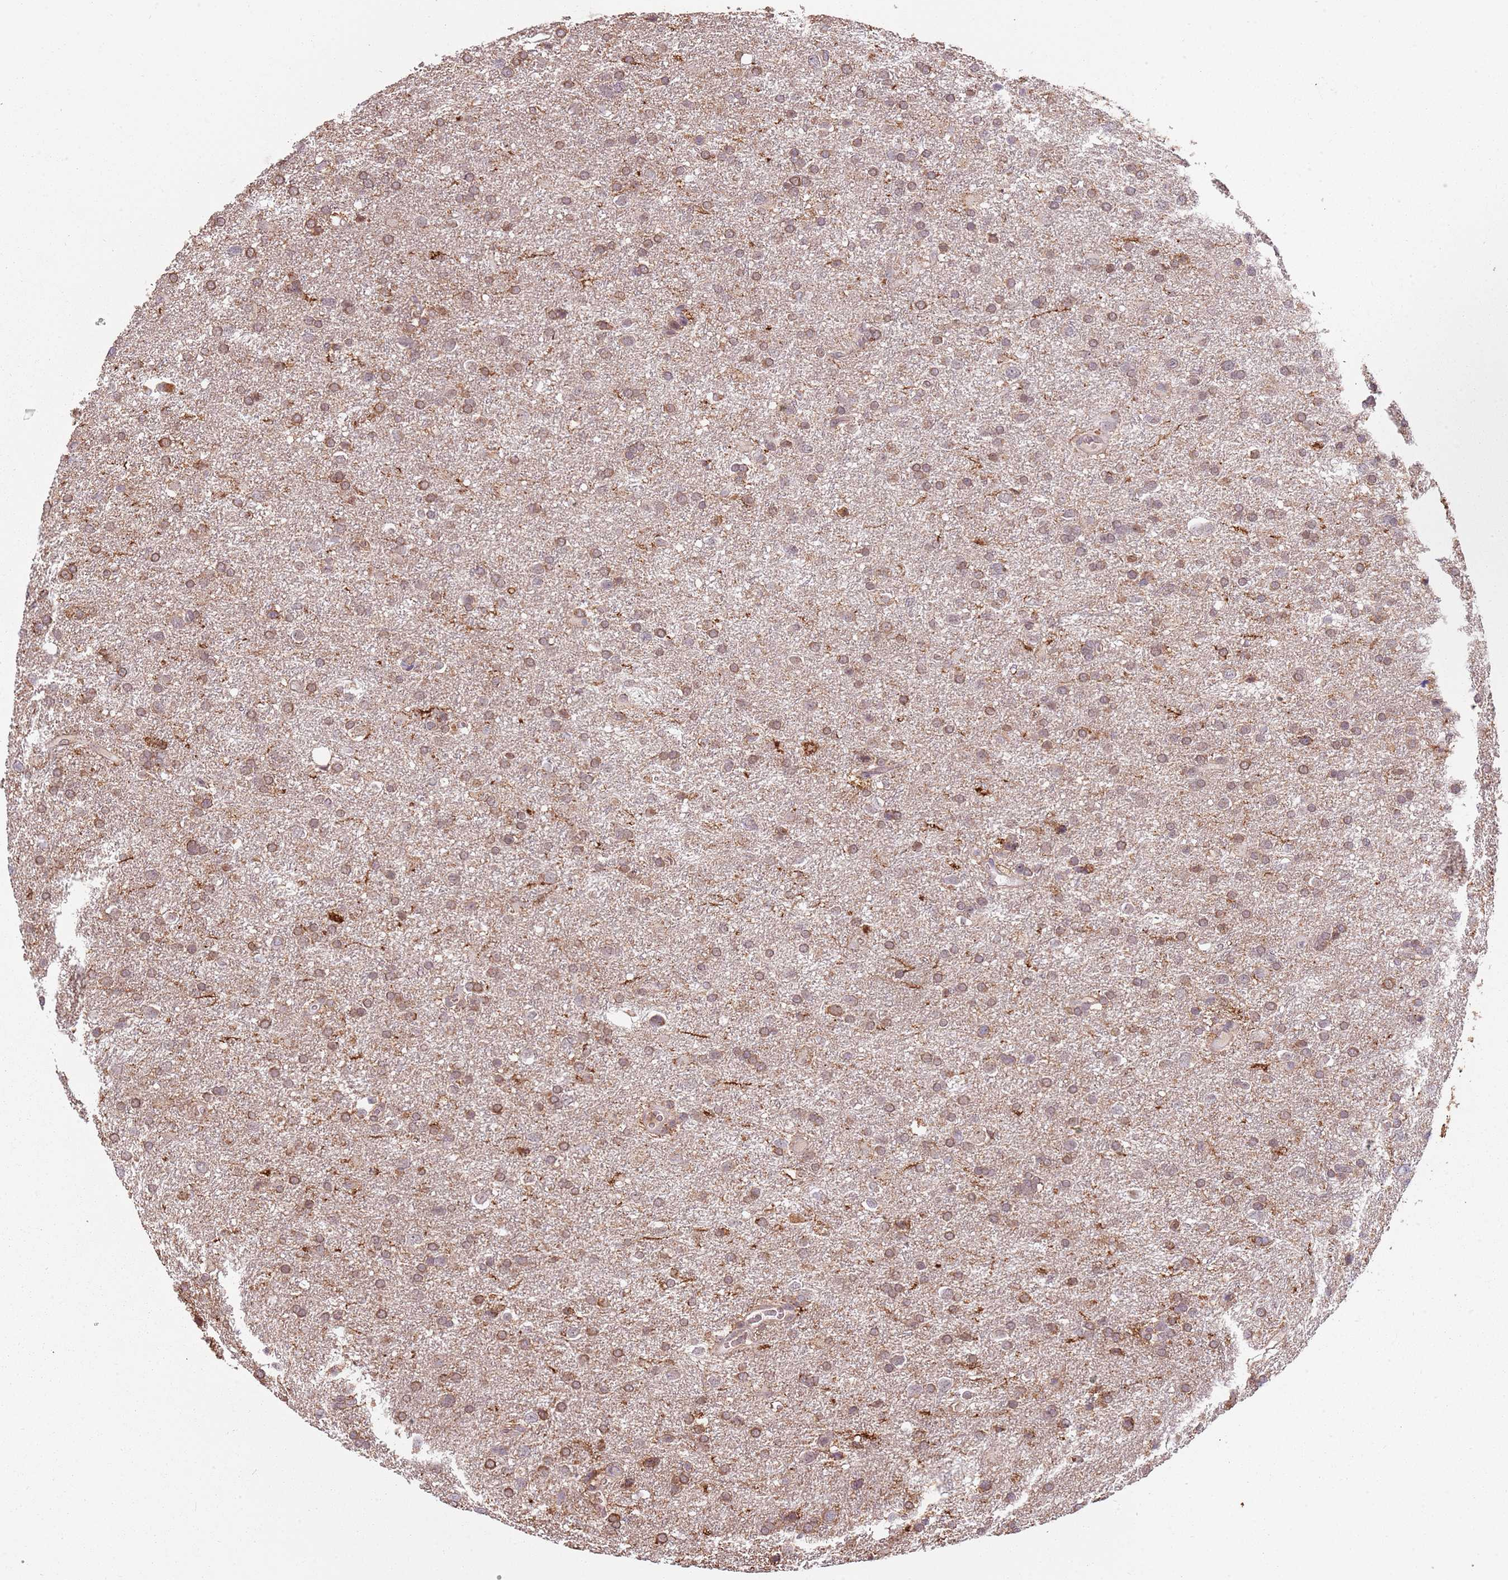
{"staining": {"intensity": "moderate", "quantity": "25%-75%", "location": "cytoplasmic/membranous"}, "tissue": "glioma", "cell_type": "Tumor cells", "image_type": "cancer", "snomed": [{"axis": "morphology", "description": "Glioma, malignant, Low grade"}, {"axis": "topography", "description": "Brain"}], "caption": "Human glioma stained with a protein marker exhibits moderate staining in tumor cells.", "gene": "ATOSB", "patient": {"sex": "female", "age": 32}}